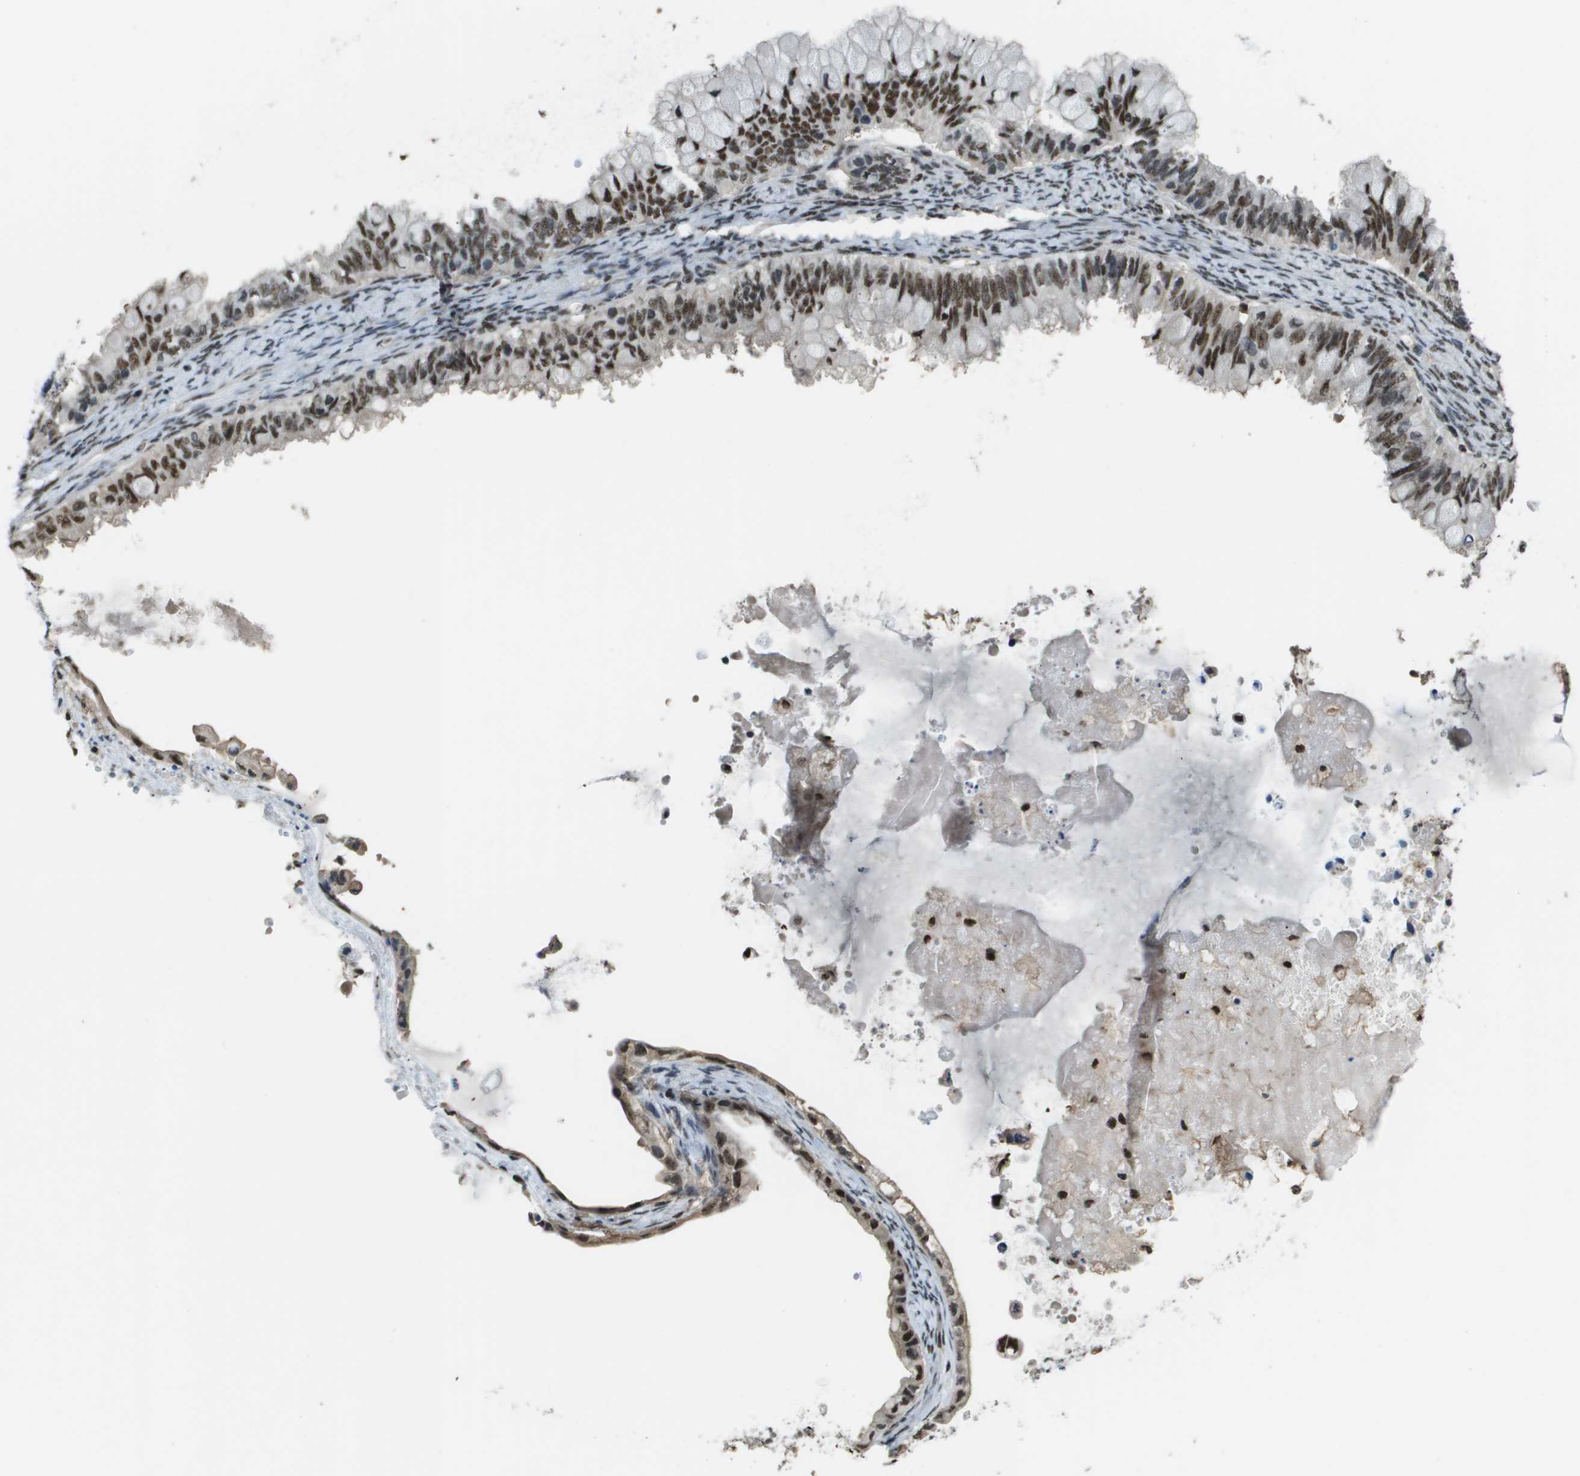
{"staining": {"intensity": "strong", "quantity": ">75%", "location": "nuclear"}, "tissue": "ovarian cancer", "cell_type": "Tumor cells", "image_type": "cancer", "snomed": [{"axis": "morphology", "description": "Cystadenocarcinoma, mucinous, NOS"}, {"axis": "topography", "description": "Ovary"}], "caption": "DAB immunohistochemical staining of mucinous cystadenocarcinoma (ovarian) reveals strong nuclear protein positivity in about >75% of tumor cells.", "gene": "SP100", "patient": {"sex": "female", "age": 80}}